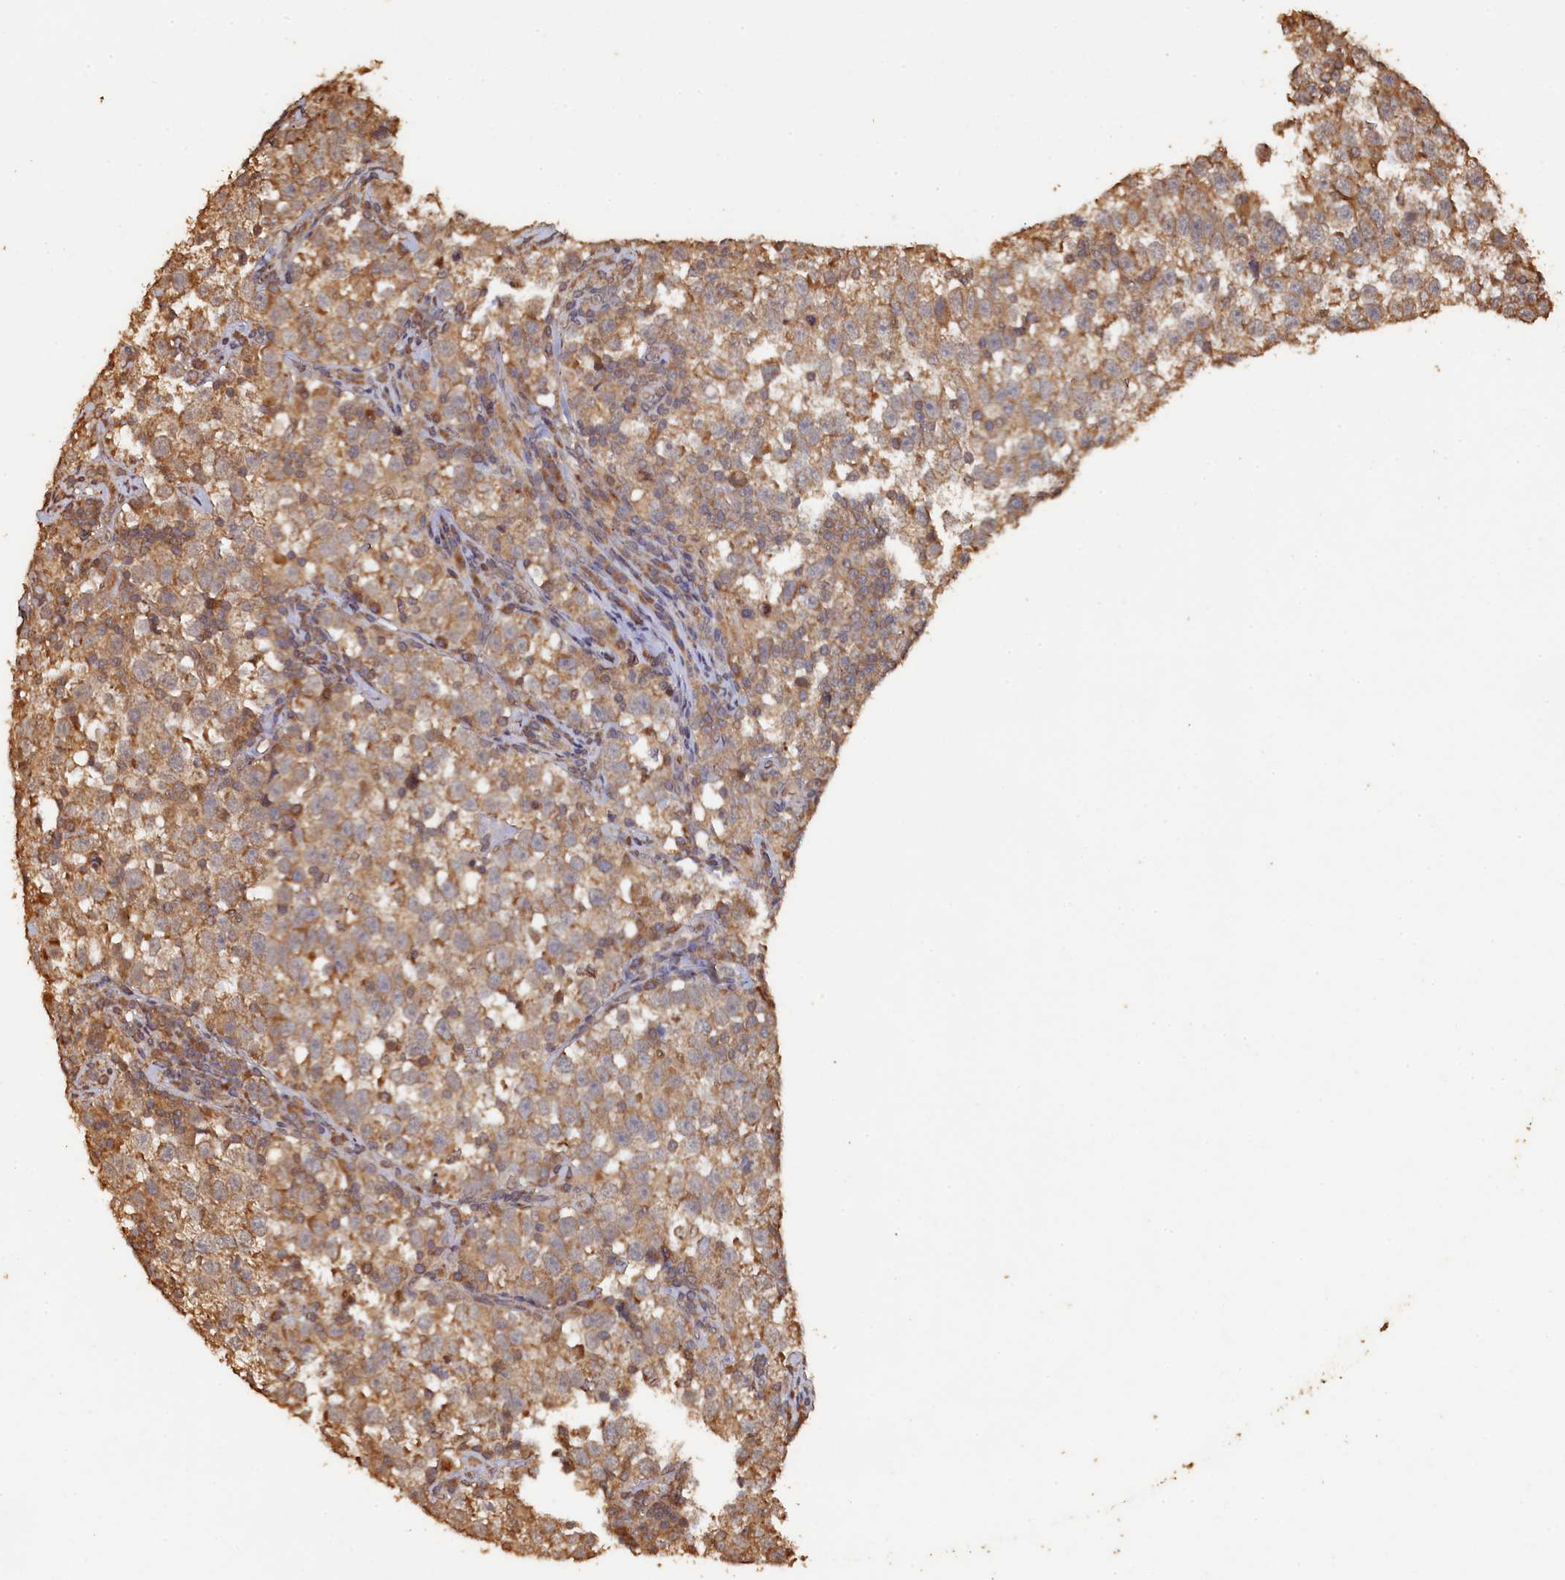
{"staining": {"intensity": "moderate", "quantity": ">75%", "location": "cytoplasmic/membranous"}, "tissue": "testis cancer", "cell_type": "Tumor cells", "image_type": "cancer", "snomed": [{"axis": "morphology", "description": "Normal tissue, NOS"}, {"axis": "morphology", "description": "Seminoma, NOS"}, {"axis": "topography", "description": "Testis"}], "caption": "This histopathology image exhibits IHC staining of seminoma (testis), with medium moderate cytoplasmic/membranous staining in approximately >75% of tumor cells.", "gene": "PIGN", "patient": {"sex": "male", "age": 43}}